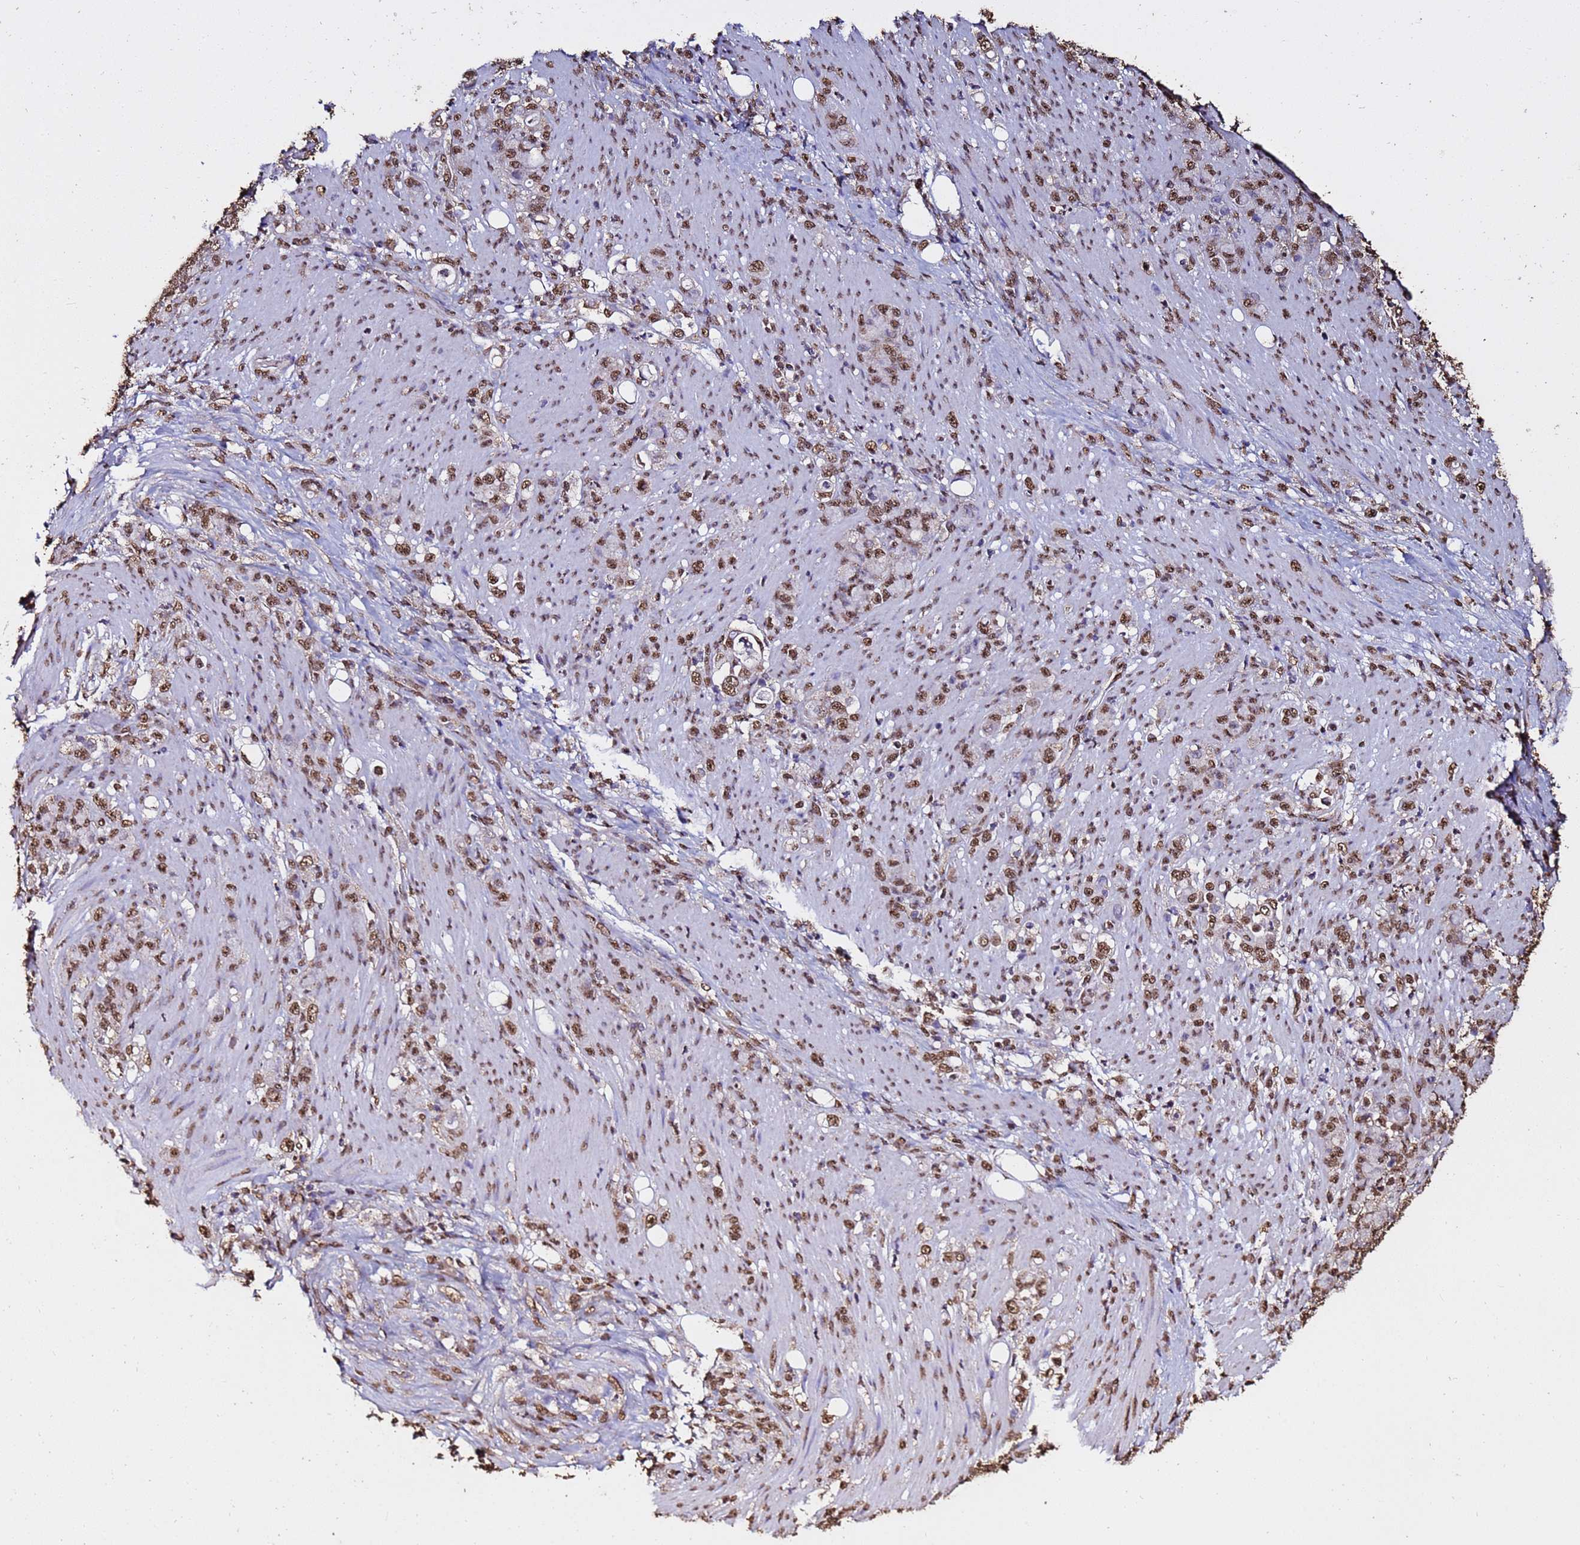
{"staining": {"intensity": "moderate", "quantity": ">75%", "location": "nuclear"}, "tissue": "stomach cancer", "cell_type": "Tumor cells", "image_type": "cancer", "snomed": [{"axis": "morphology", "description": "Normal tissue, NOS"}, {"axis": "morphology", "description": "Adenocarcinoma, NOS"}, {"axis": "topography", "description": "Stomach"}], "caption": "Moderate nuclear protein expression is seen in about >75% of tumor cells in stomach cancer (adenocarcinoma).", "gene": "TRIP6", "patient": {"sex": "female", "age": 79}}